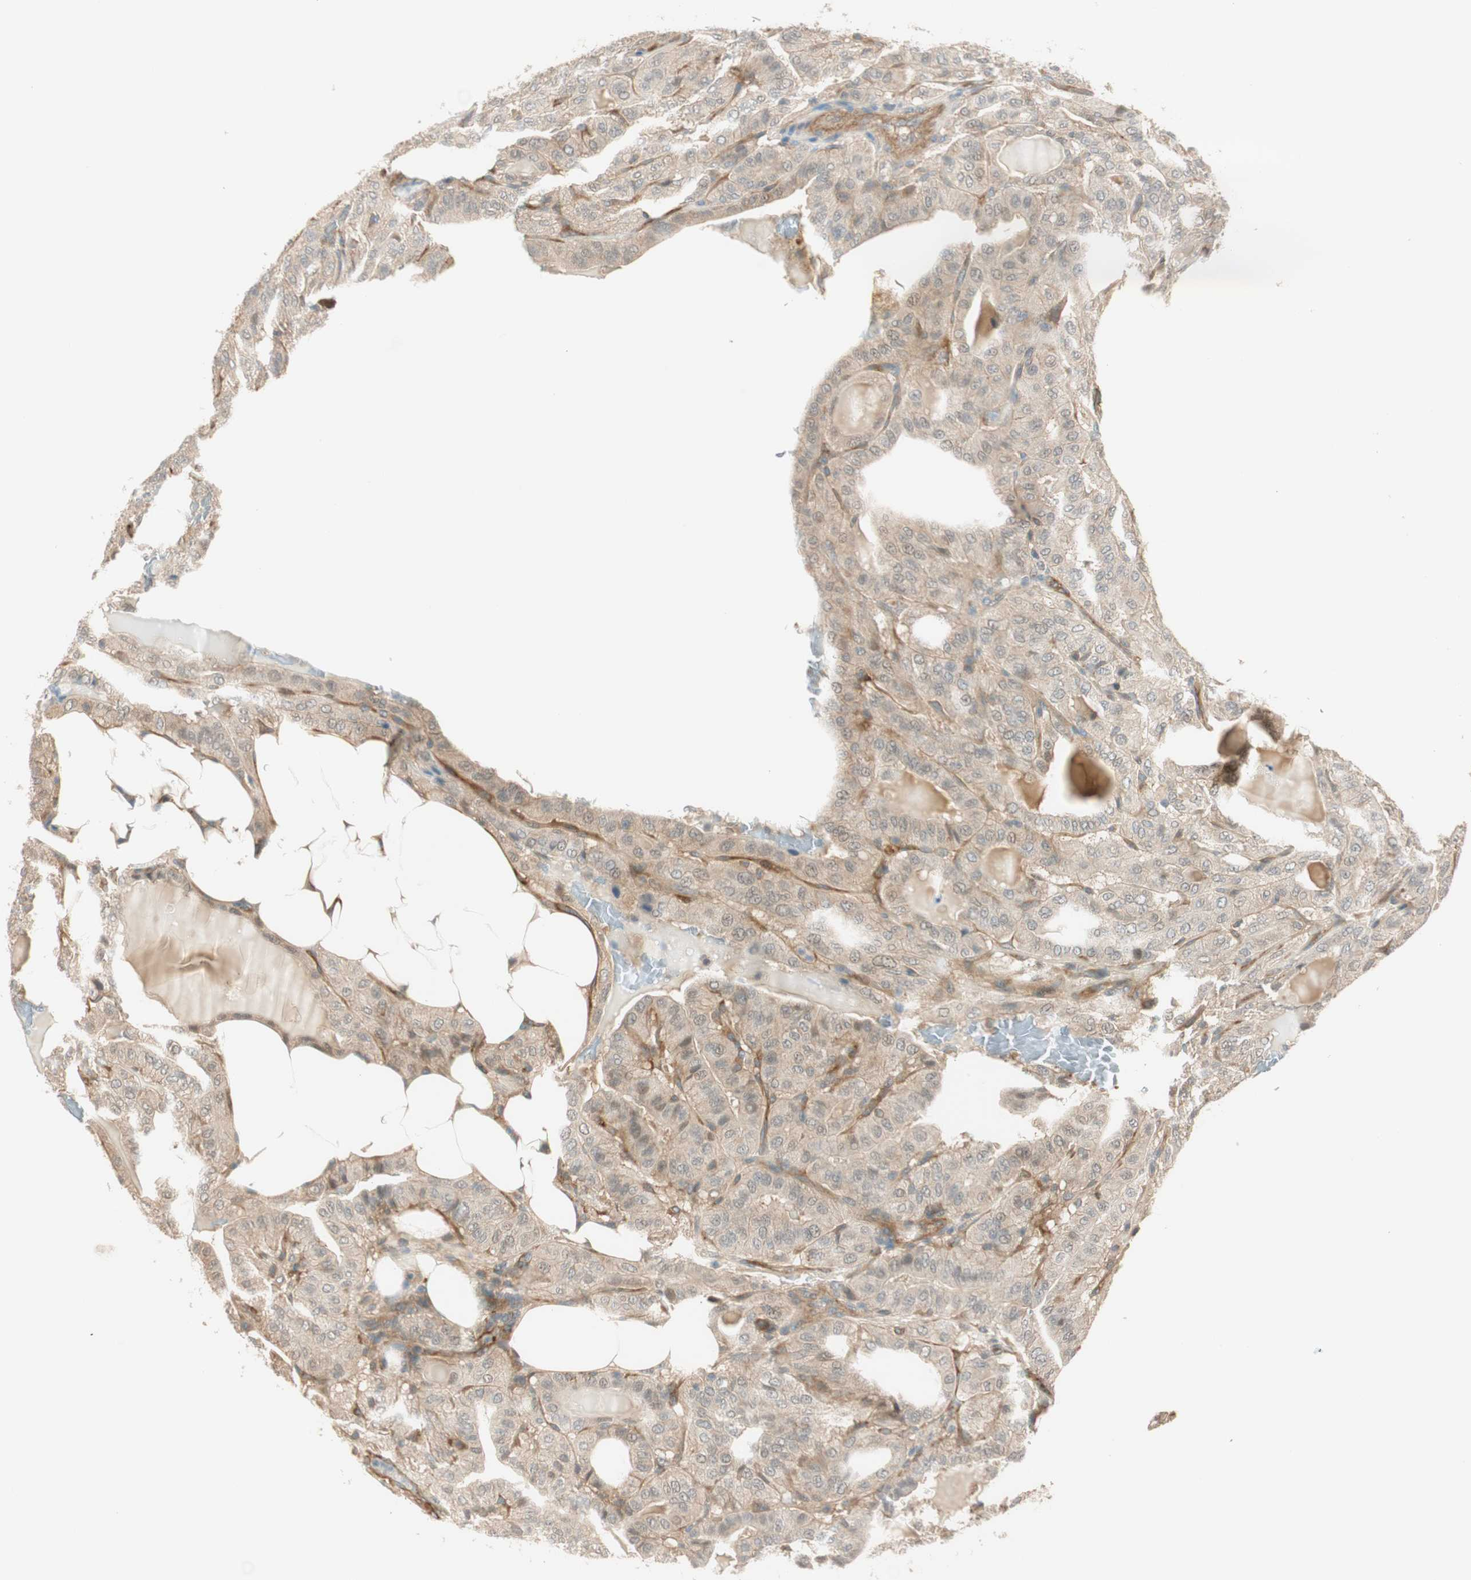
{"staining": {"intensity": "moderate", "quantity": ">75%", "location": "cytoplasmic/membranous"}, "tissue": "thyroid cancer", "cell_type": "Tumor cells", "image_type": "cancer", "snomed": [{"axis": "morphology", "description": "Papillary adenocarcinoma, NOS"}, {"axis": "topography", "description": "Thyroid gland"}], "caption": "This image demonstrates papillary adenocarcinoma (thyroid) stained with immunohistochemistry (IHC) to label a protein in brown. The cytoplasmic/membranous of tumor cells show moderate positivity for the protein. Nuclei are counter-stained blue.", "gene": "PSMD8", "patient": {"sex": "male", "age": 77}}